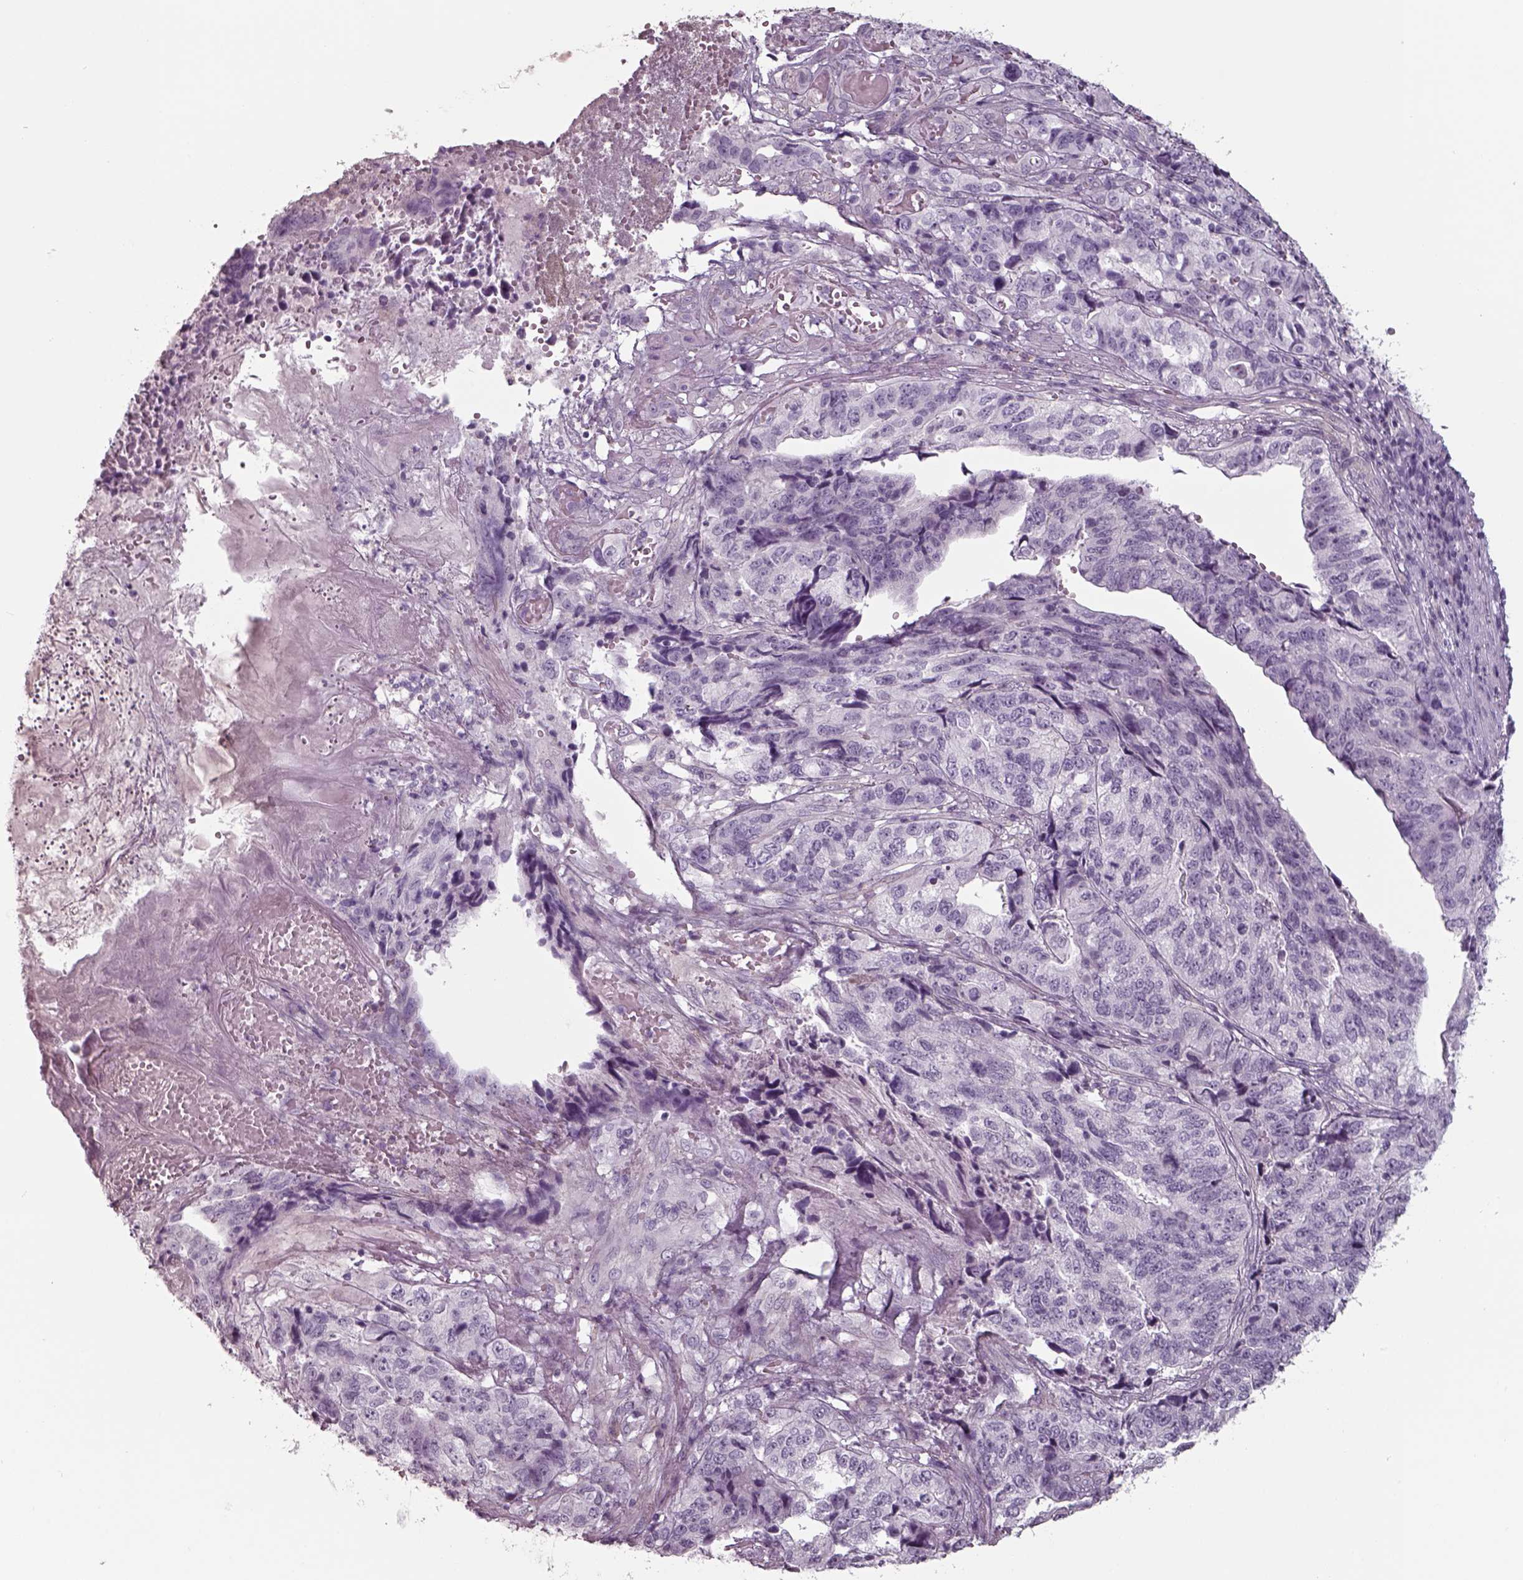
{"staining": {"intensity": "negative", "quantity": "none", "location": "none"}, "tissue": "stomach cancer", "cell_type": "Tumor cells", "image_type": "cancer", "snomed": [{"axis": "morphology", "description": "Adenocarcinoma, NOS"}, {"axis": "topography", "description": "Stomach, upper"}], "caption": "DAB (3,3'-diaminobenzidine) immunohistochemical staining of human adenocarcinoma (stomach) exhibits no significant positivity in tumor cells.", "gene": "SEPTIN14", "patient": {"sex": "female", "age": 67}}